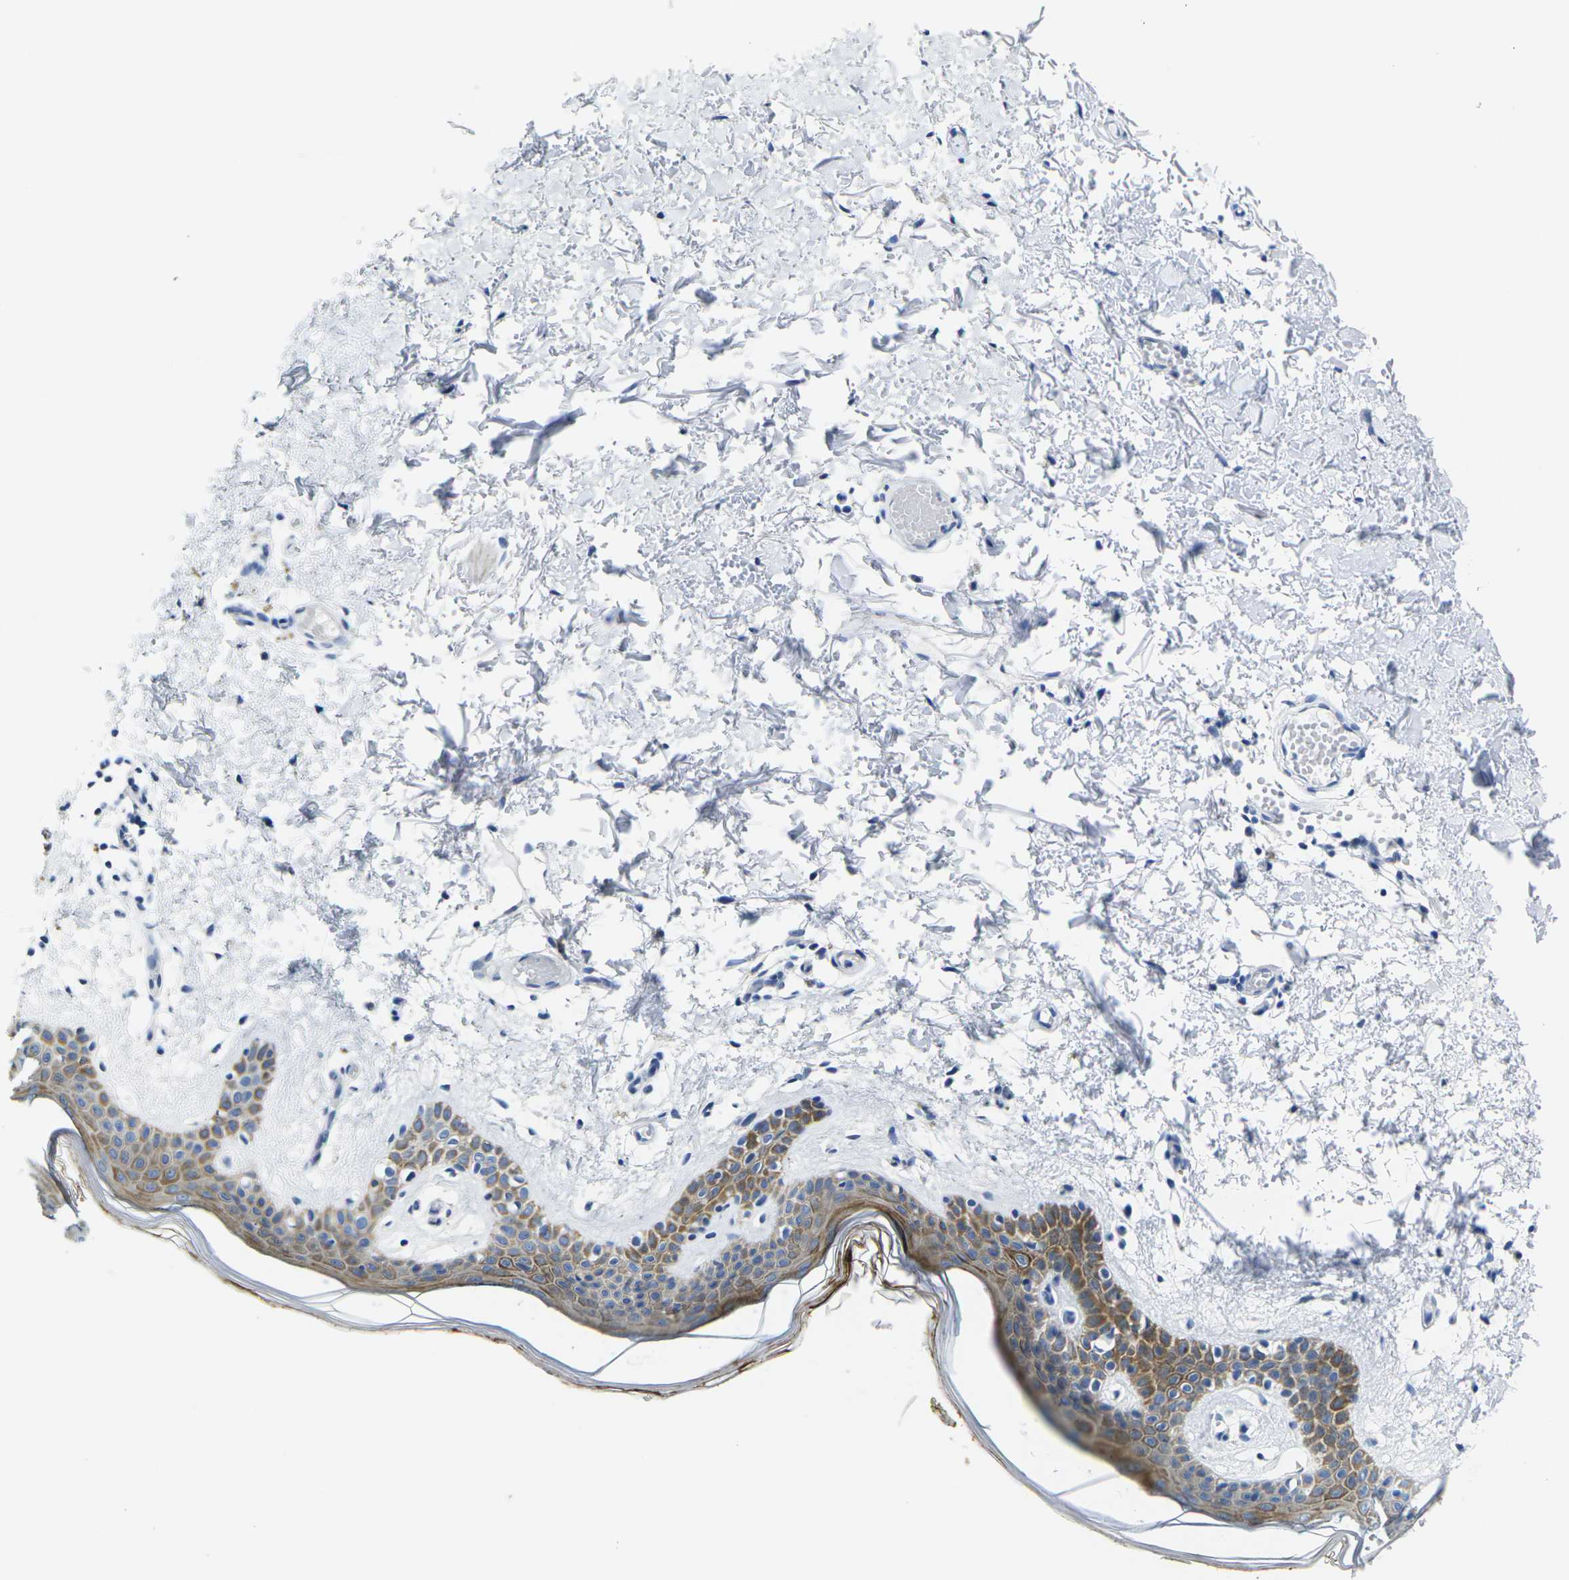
{"staining": {"intensity": "negative", "quantity": "none", "location": "none"}, "tissue": "skin", "cell_type": "Fibroblasts", "image_type": "normal", "snomed": [{"axis": "morphology", "description": "Normal tissue, NOS"}, {"axis": "topography", "description": "Skin"}], "caption": "Fibroblasts show no significant protein expression in benign skin. The staining was performed using DAB (3,3'-diaminobenzidine) to visualize the protein expression in brown, while the nuclei were stained in blue with hematoxylin (Magnification: 20x).", "gene": "CRK", "patient": {"sex": "male", "age": 53}}